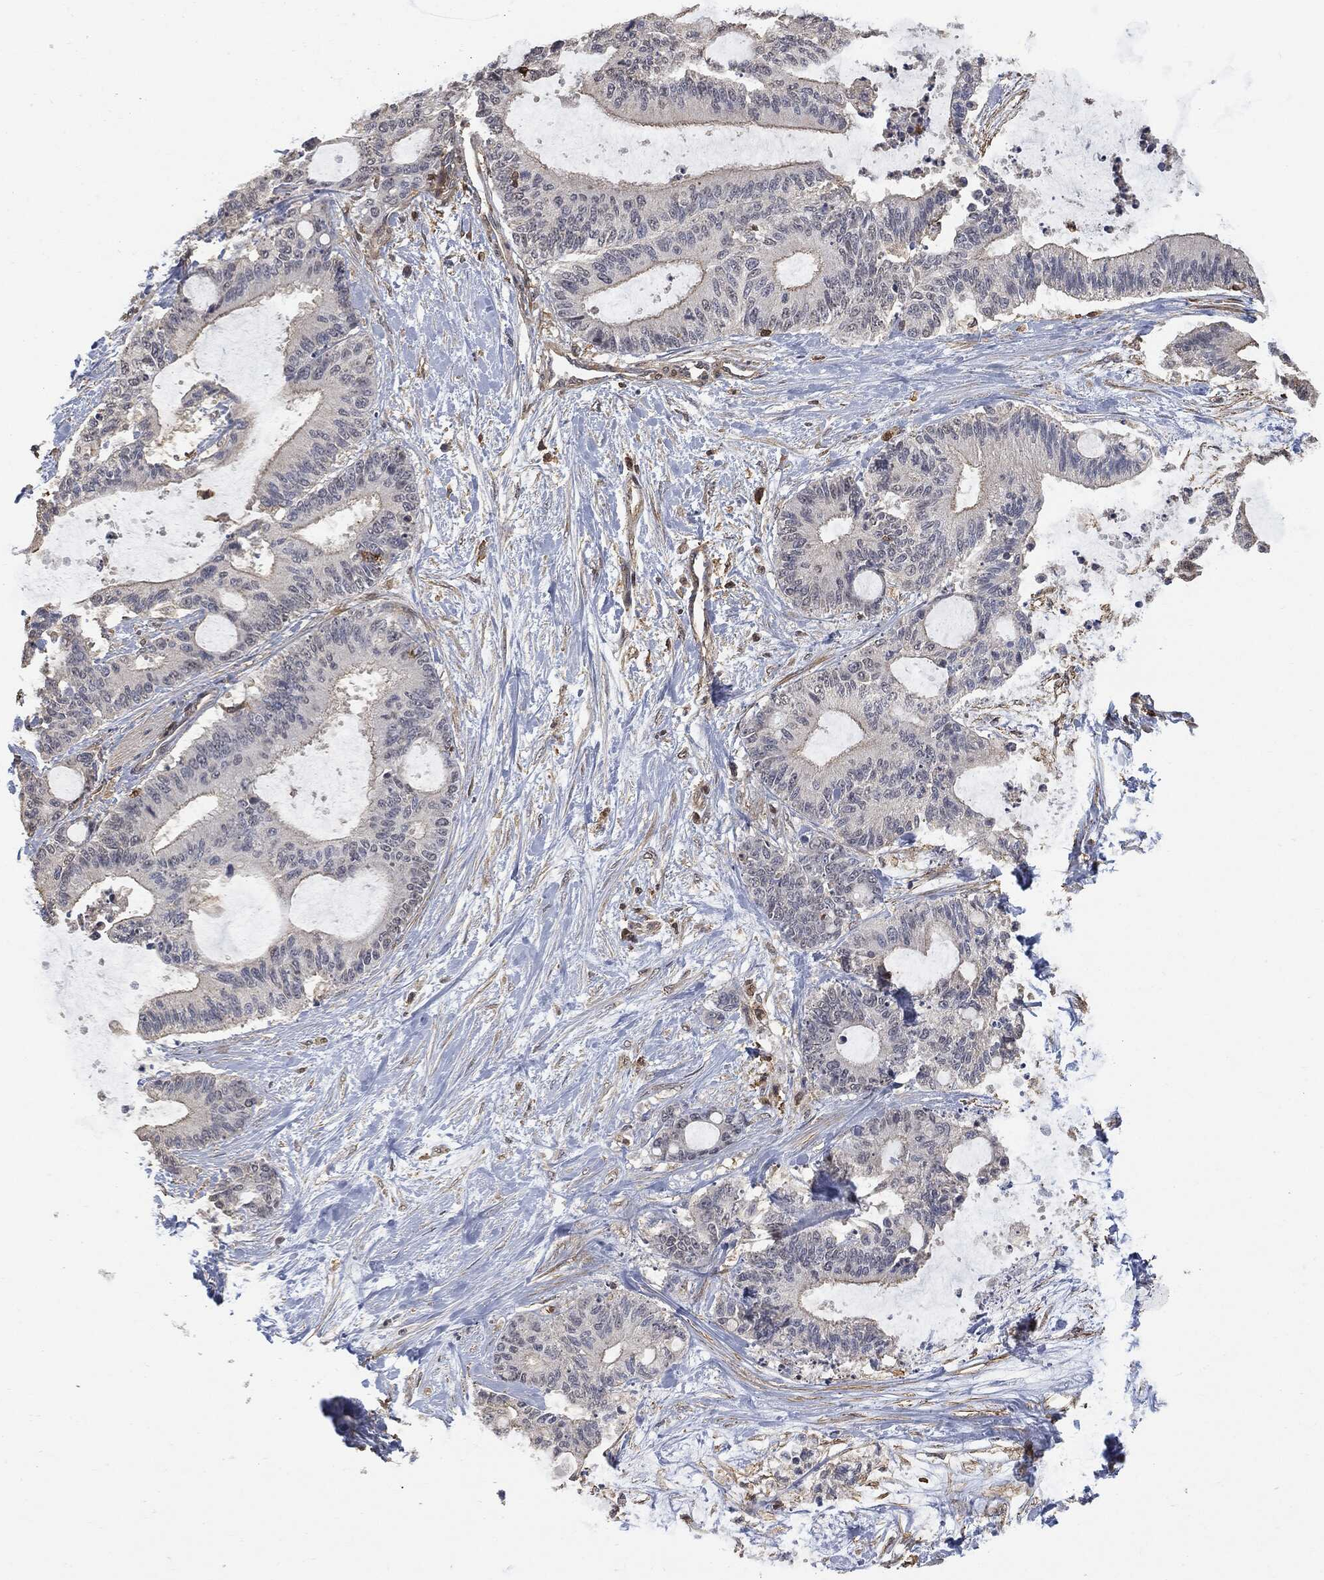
{"staining": {"intensity": "negative", "quantity": "none", "location": "none"}, "tissue": "liver cancer", "cell_type": "Tumor cells", "image_type": "cancer", "snomed": [{"axis": "morphology", "description": "Cholangiocarcinoma"}, {"axis": "topography", "description": "Liver"}], "caption": "Immunohistochemistry histopathology image of liver cholangiocarcinoma stained for a protein (brown), which displays no expression in tumor cells.", "gene": "PSMB10", "patient": {"sex": "female", "age": 73}}